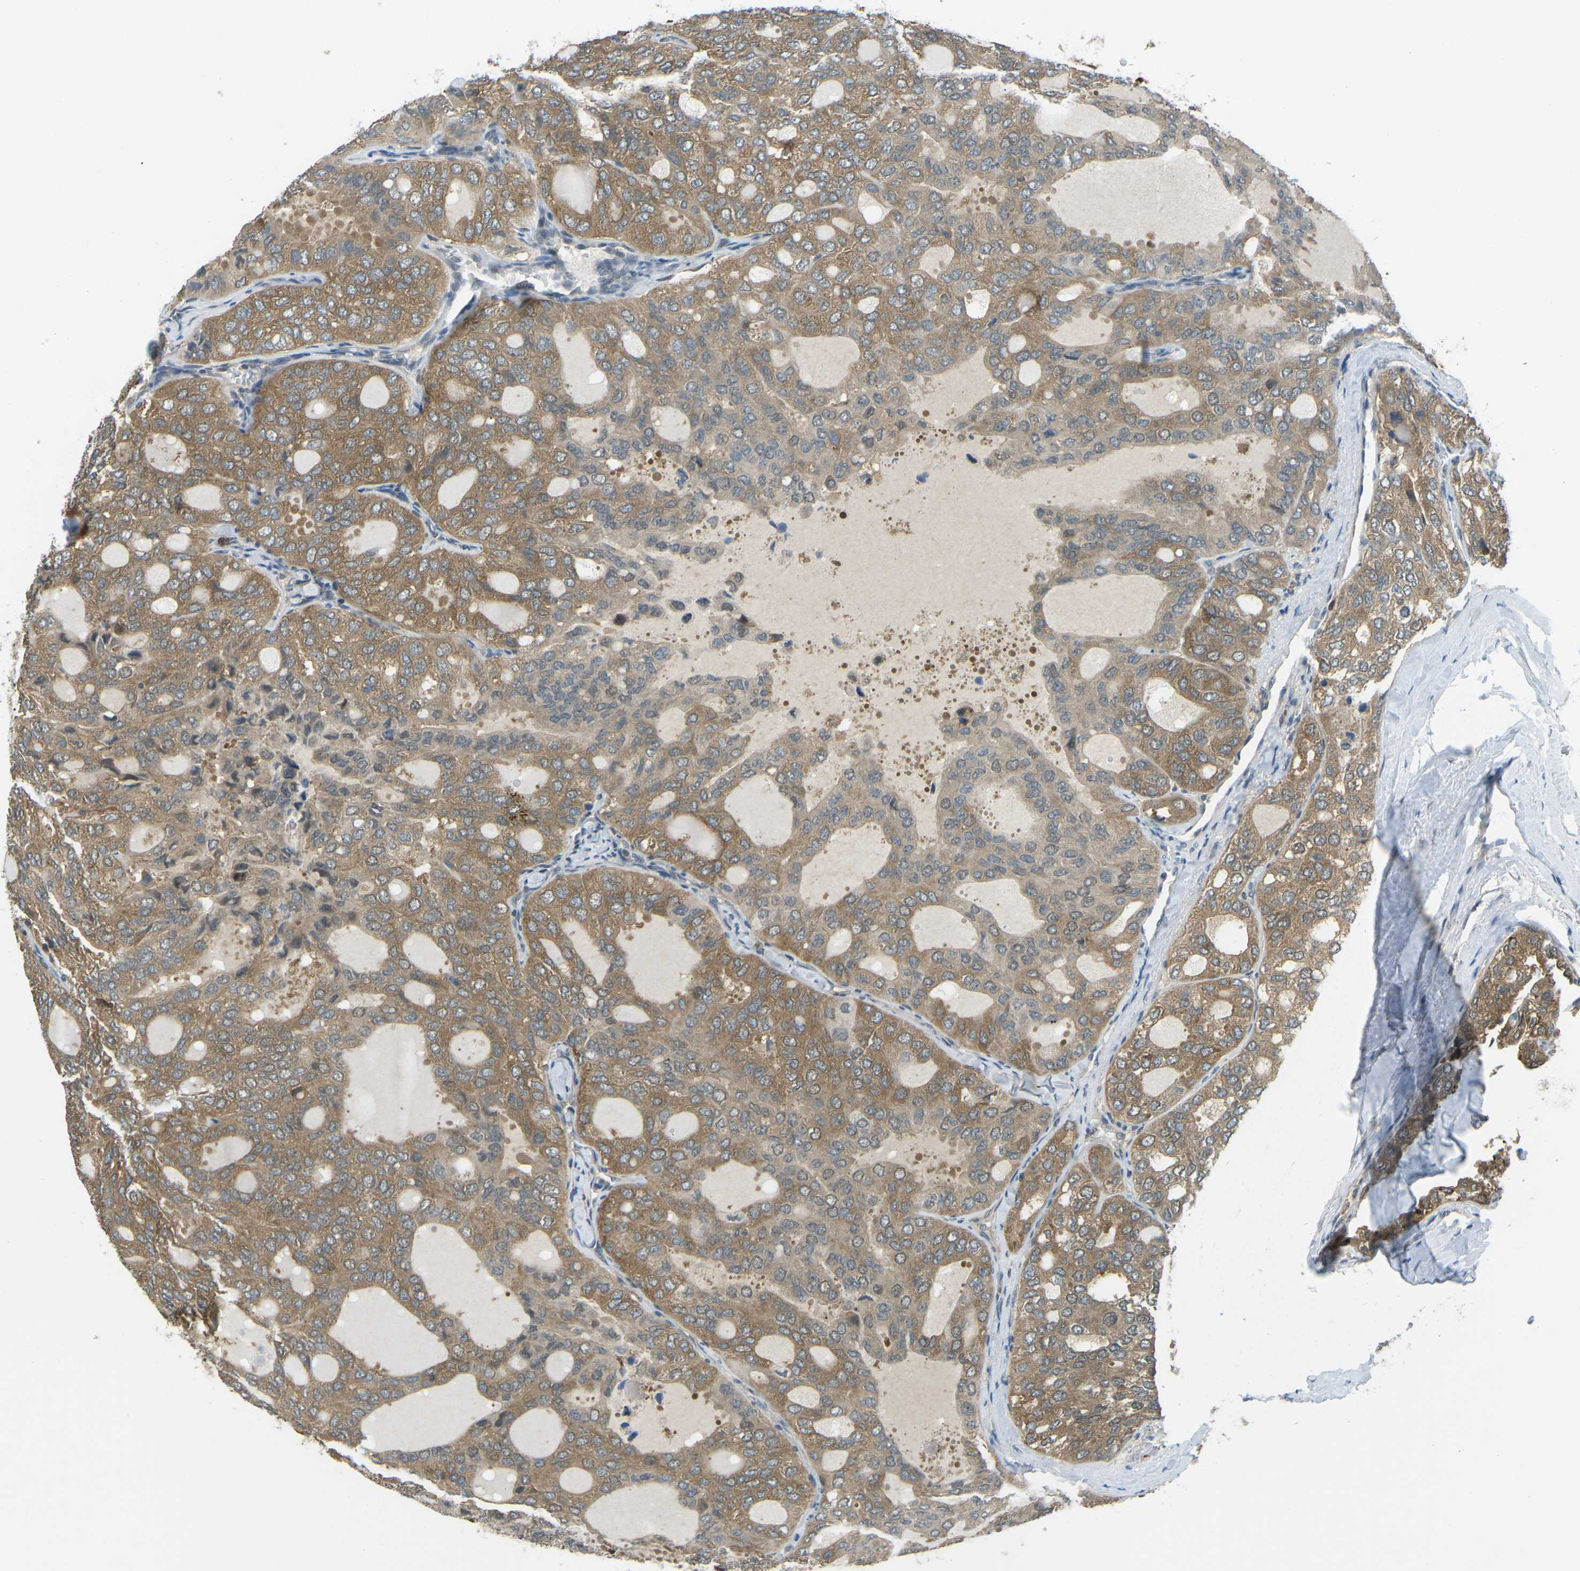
{"staining": {"intensity": "moderate", "quantity": ">75%", "location": "cytoplasmic/membranous"}, "tissue": "thyroid cancer", "cell_type": "Tumor cells", "image_type": "cancer", "snomed": [{"axis": "morphology", "description": "Follicular adenoma carcinoma, NOS"}, {"axis": "topography", "description": "Thyroid gland"}], "caption": "Immunohistochemistry (IHC) of human follicular adenoma carcinoma (thyroid) exhibits medium levels of moderate cytoplasmic/membranous positivity in approximately >75% of tumor cells. The staining is performed using DAB brown chromogen to label protein expression. The nuclei are counter-stained blue using hematoxylin.", "gene": "PIEZO2", "patient": {"sex": "male", "age": 75}}